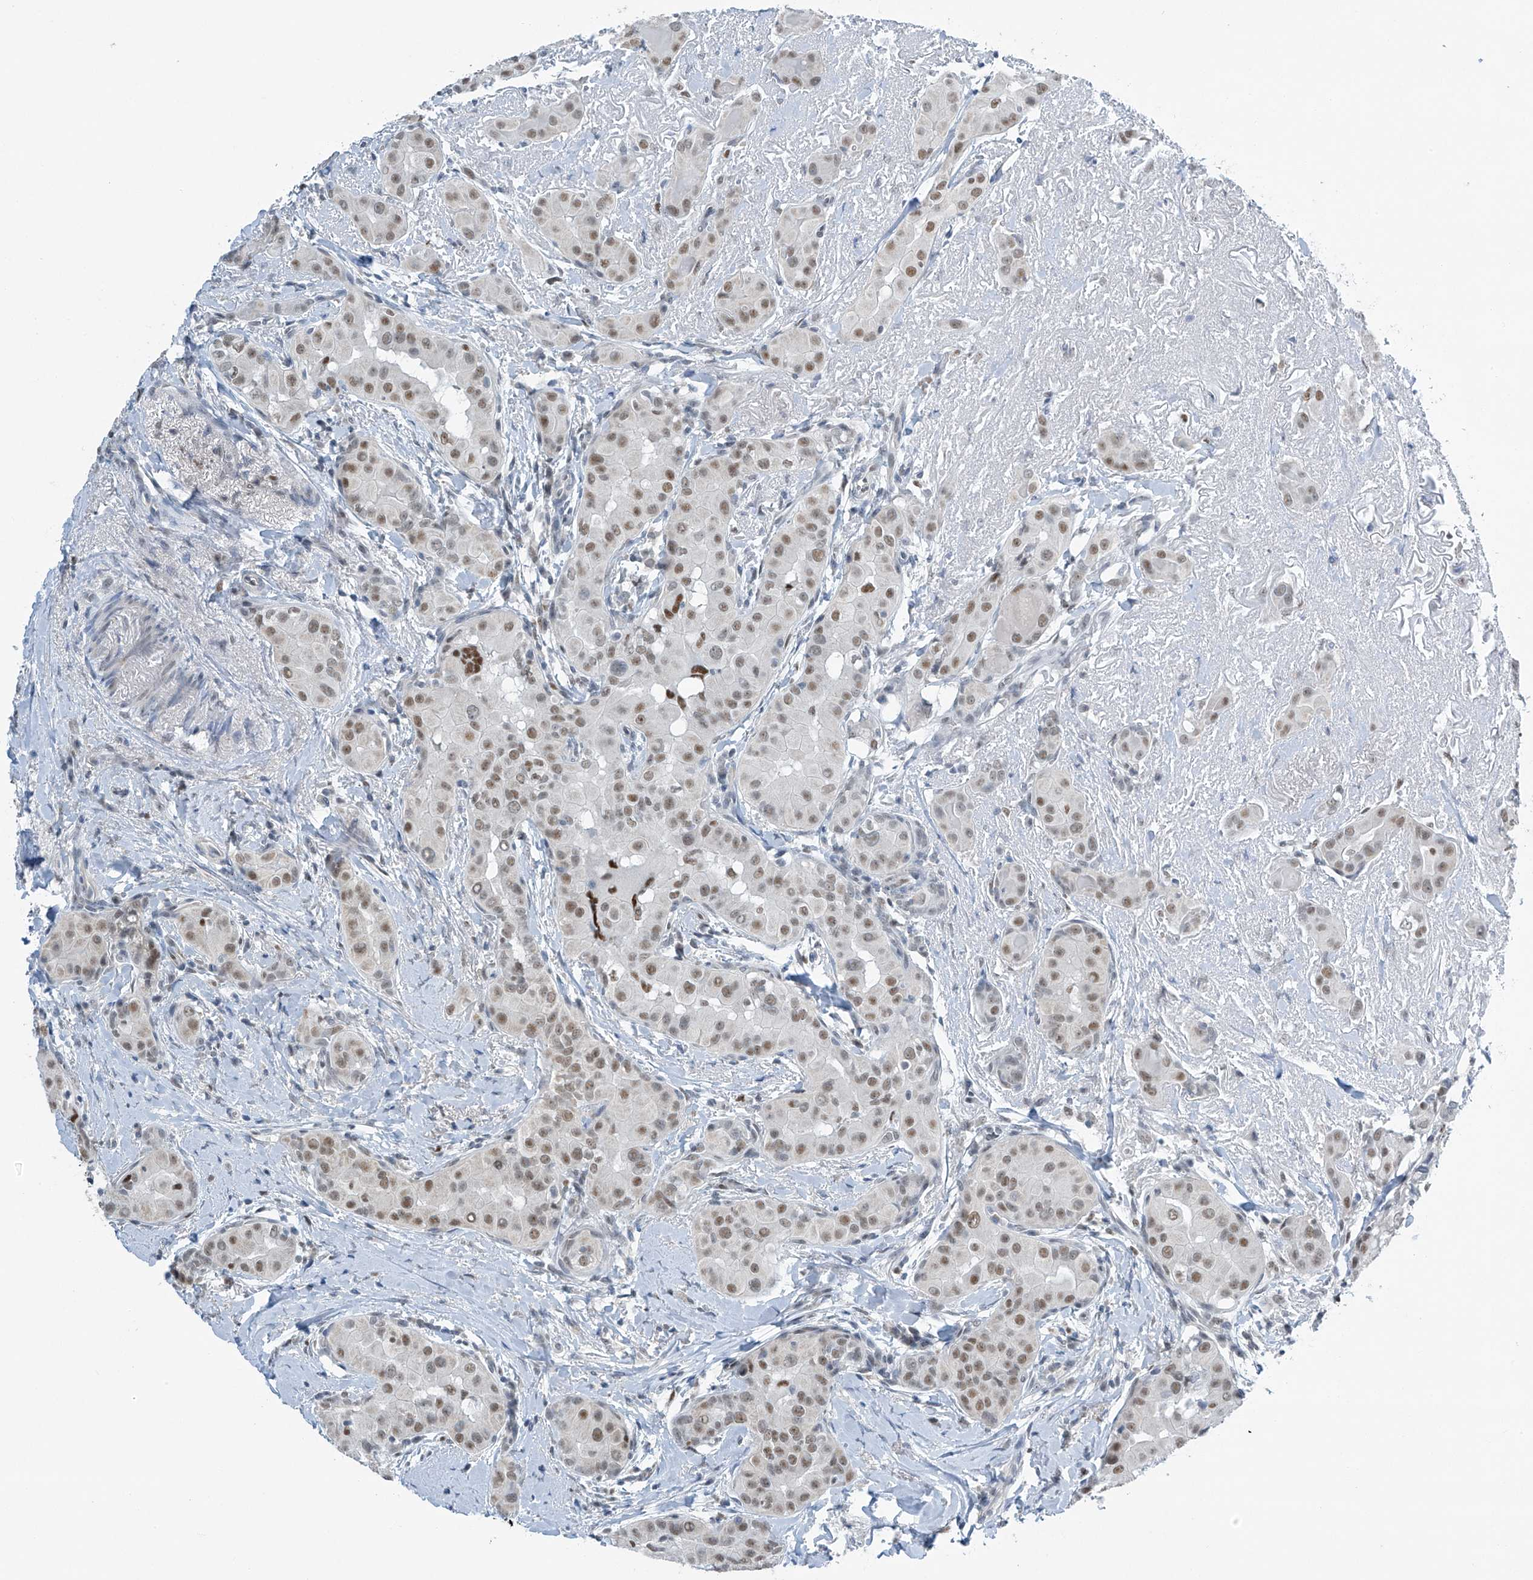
{"staining": {"intensity": "moderate", "quantity": ">75%", "location": "nuclear"}, "tissue": "thyroid cancer", "cell_type": "Tumor cells", "image_type": "cancer", "snomed": [{"axis": "morphology", "description": "Papillary adenocarcinoma, NOS"}, {"axis": "topography", "description": "Thyroid gland"}], "caption": "Tumor cells demonstrate moderate nuclear expression in about >75% of cells in thyroid cancer (papillary adenocarcinoma).", "gene": "TAF8", "patient": {"sex": "male", "age": 33}}